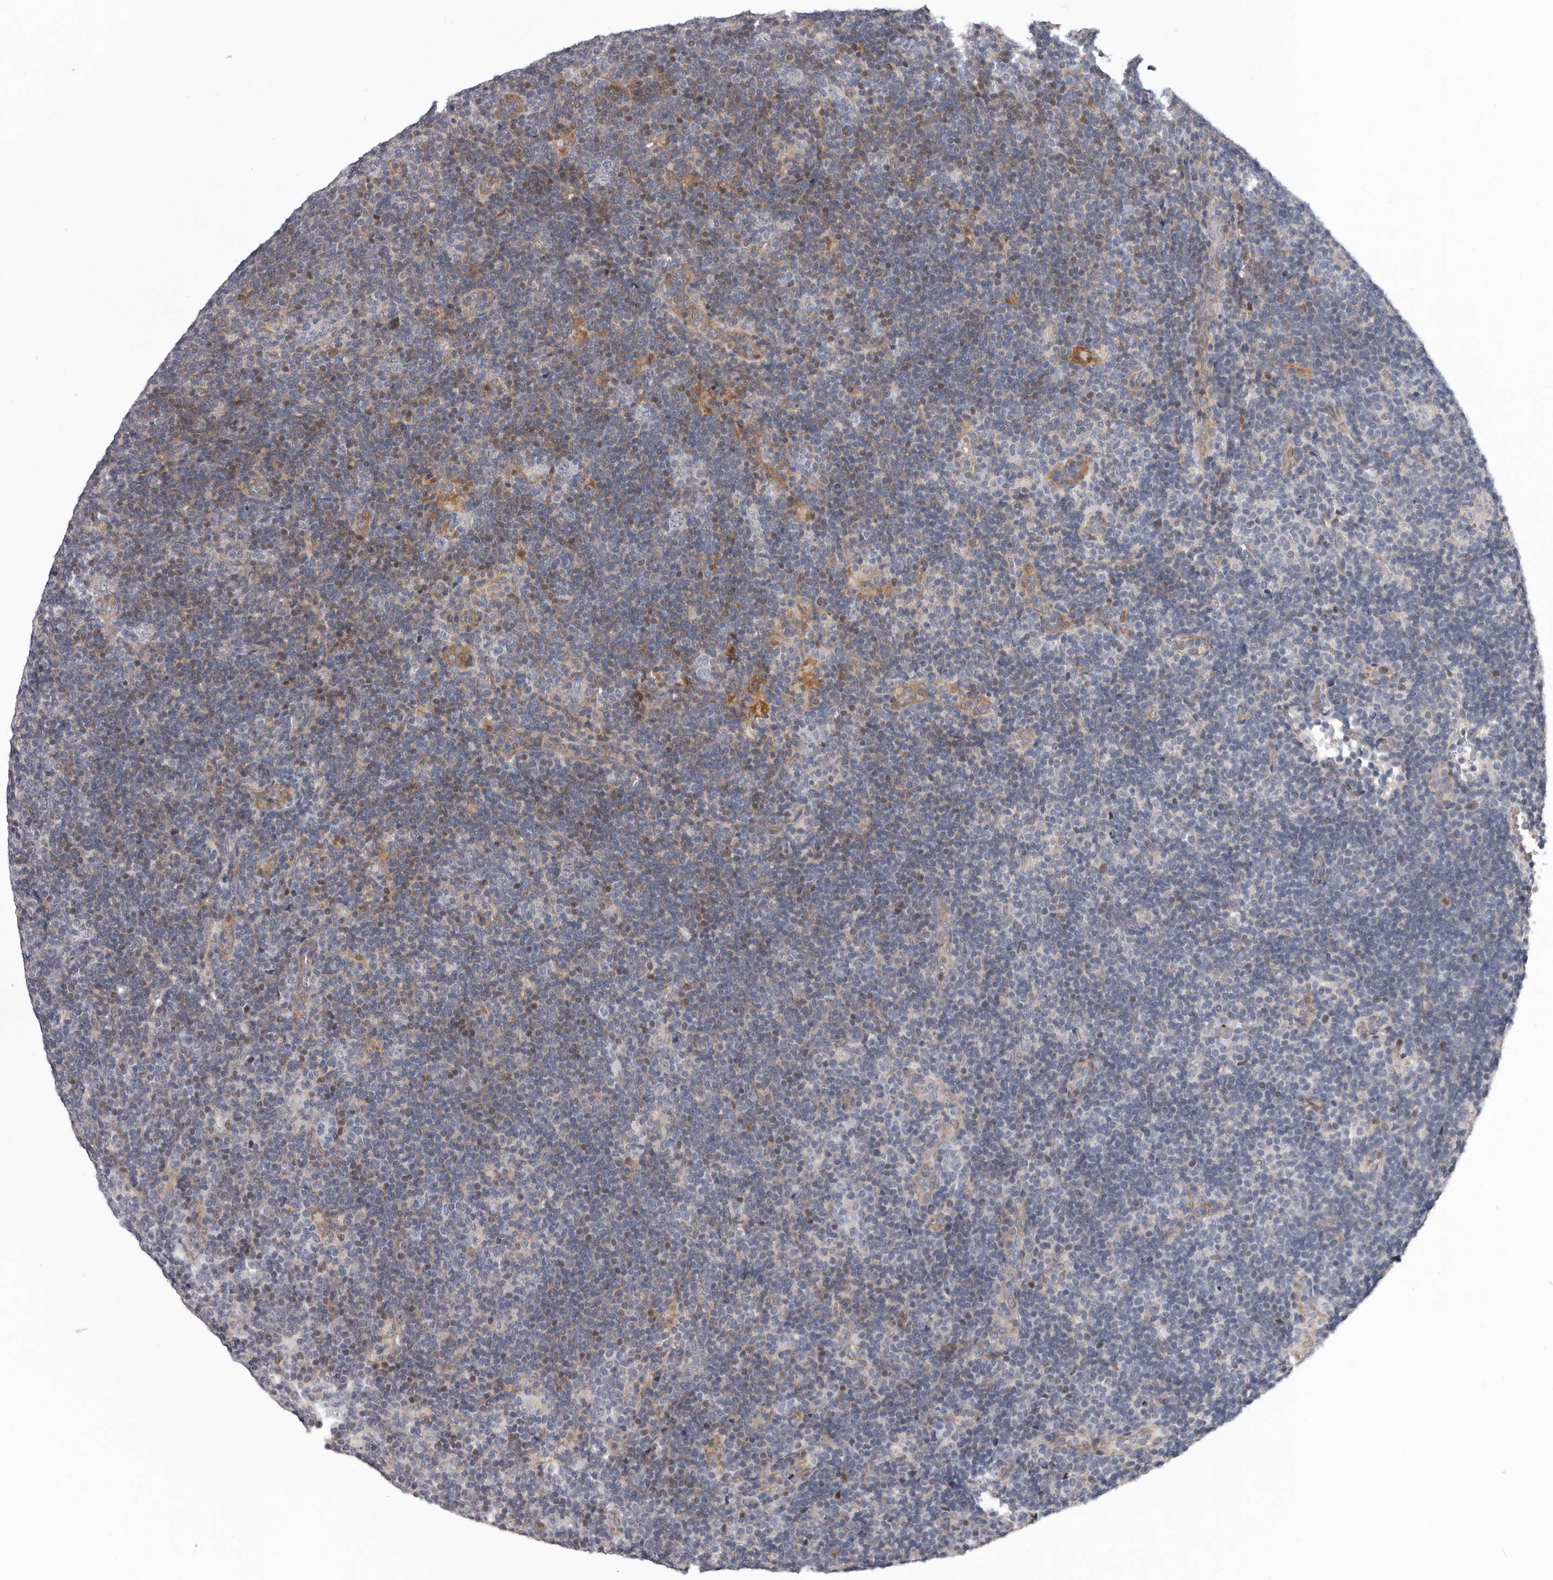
{"staining": {"intensity": "negative", "quantity": "none", "location": "none"}, "tissue": "lymphoma", "cell_type": "Tumor cells", "image_type": "cancer", "snomed": [{"axis": "morphology", "description": "Hodgkin's disease, NOS"}, {"axis": "topography", "description": "Lymph node"}], "caption": "Lymphoma was stained to show a protein in brown. There is no significant expression in tumor cells. The staining is performed using DAB brown chromogen with nuclei counter-stained in using hematoxylin.", "gene": "RNF217", "patient": {"sex": "female", "age": 57}}